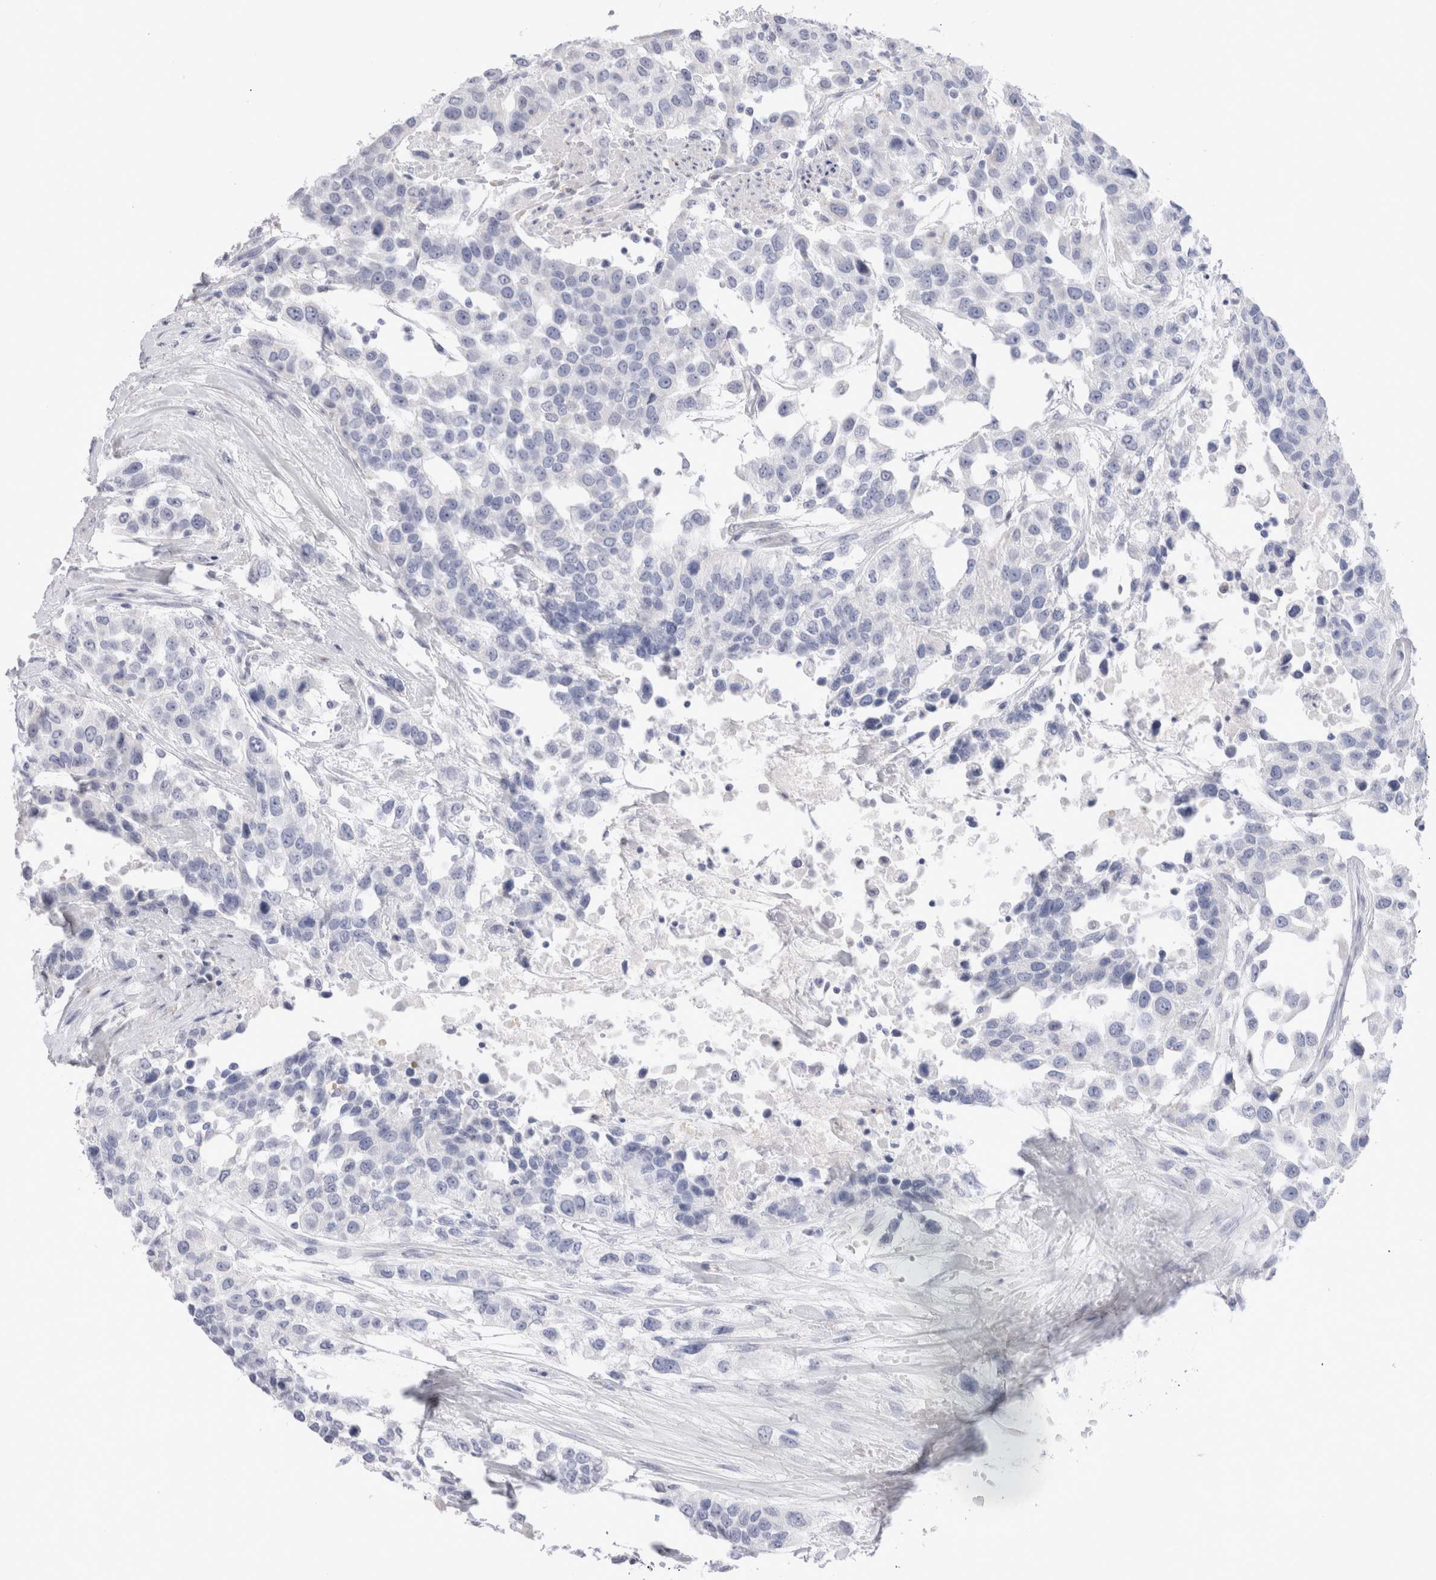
{"staining": {"intensity": "negative", "quantity": "none", "location": "none"}, "tissue": "urothelial cancer", "cell_type": "Tumor cells", "image_type": "cancer", "snomed": [{"axis": "morphology", "description": "Urothelial carcinoma, High grade"}, {"axis": "topography", "description": "Urinary bladder"}], "caption": "An image of high-grade urothelial carcinoma stained for a protein reveals no brown staining in tumor cells.", "gene": "MUC15", "patient": {"sex": "female", "age": 80}}